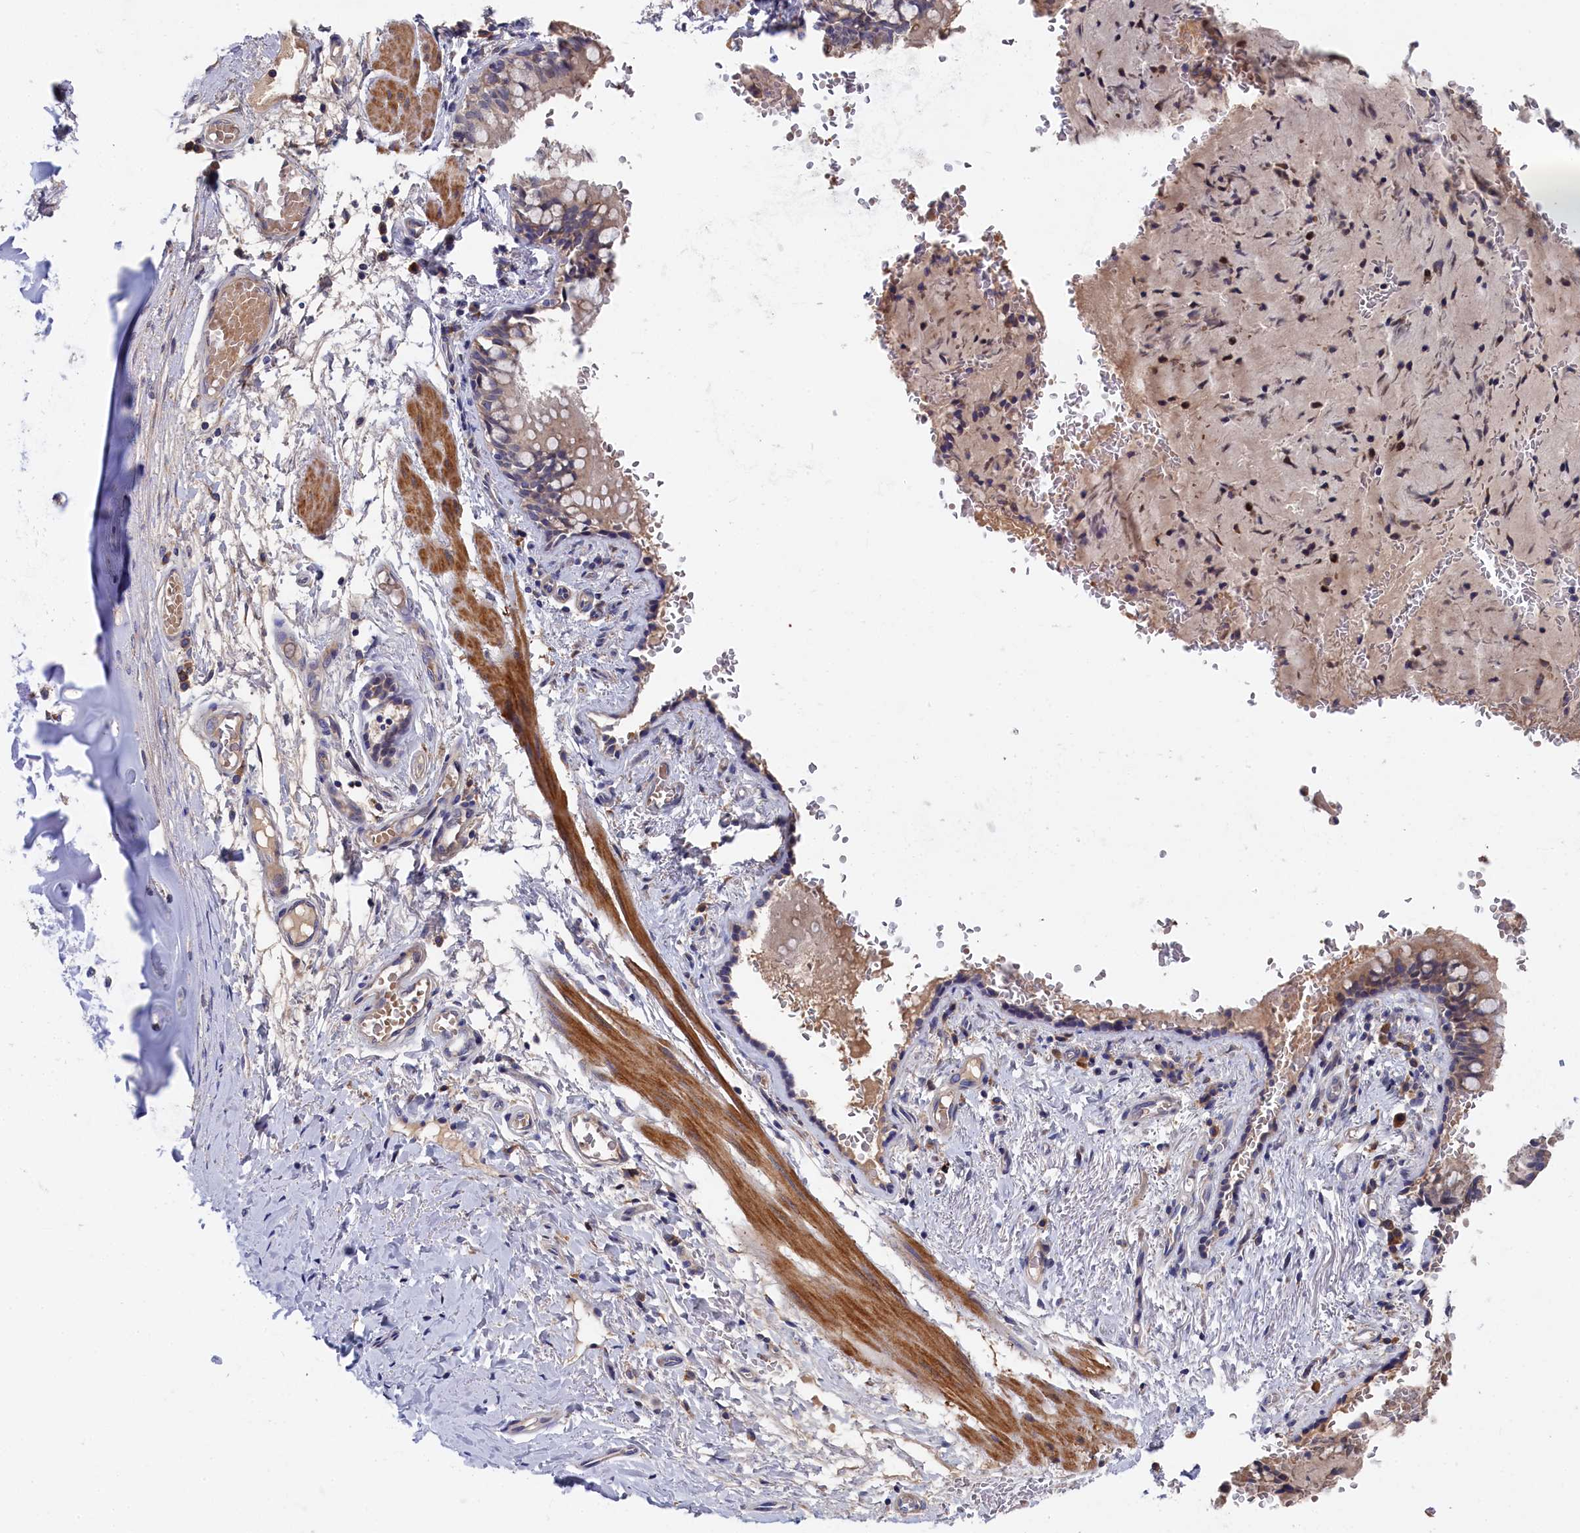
{"staining": {"intensity": "weak", "quantity": ">75%", "location": "cytoplasmic/membranous"}, "tissue": "bronchus", "cell_type": "Respiratory epithelial cells", "image_type": "normal", "snomed": [{"axis": "morphology", "description": "Normal tissue, NOS"}, {"axis": "topography", "description": "Cartilage tissue"}, {"axis": "topography", "description": "Bronchus"}], "caption": "Immunohistochemical staining of unremarkable human bronchus reveals low levels of weak cytoplasmic/membranous positivity in about >75% of respiratory epithelial cells.", "gene": "CYB5D2", "patient": {"sex": "female", "age": 36}}